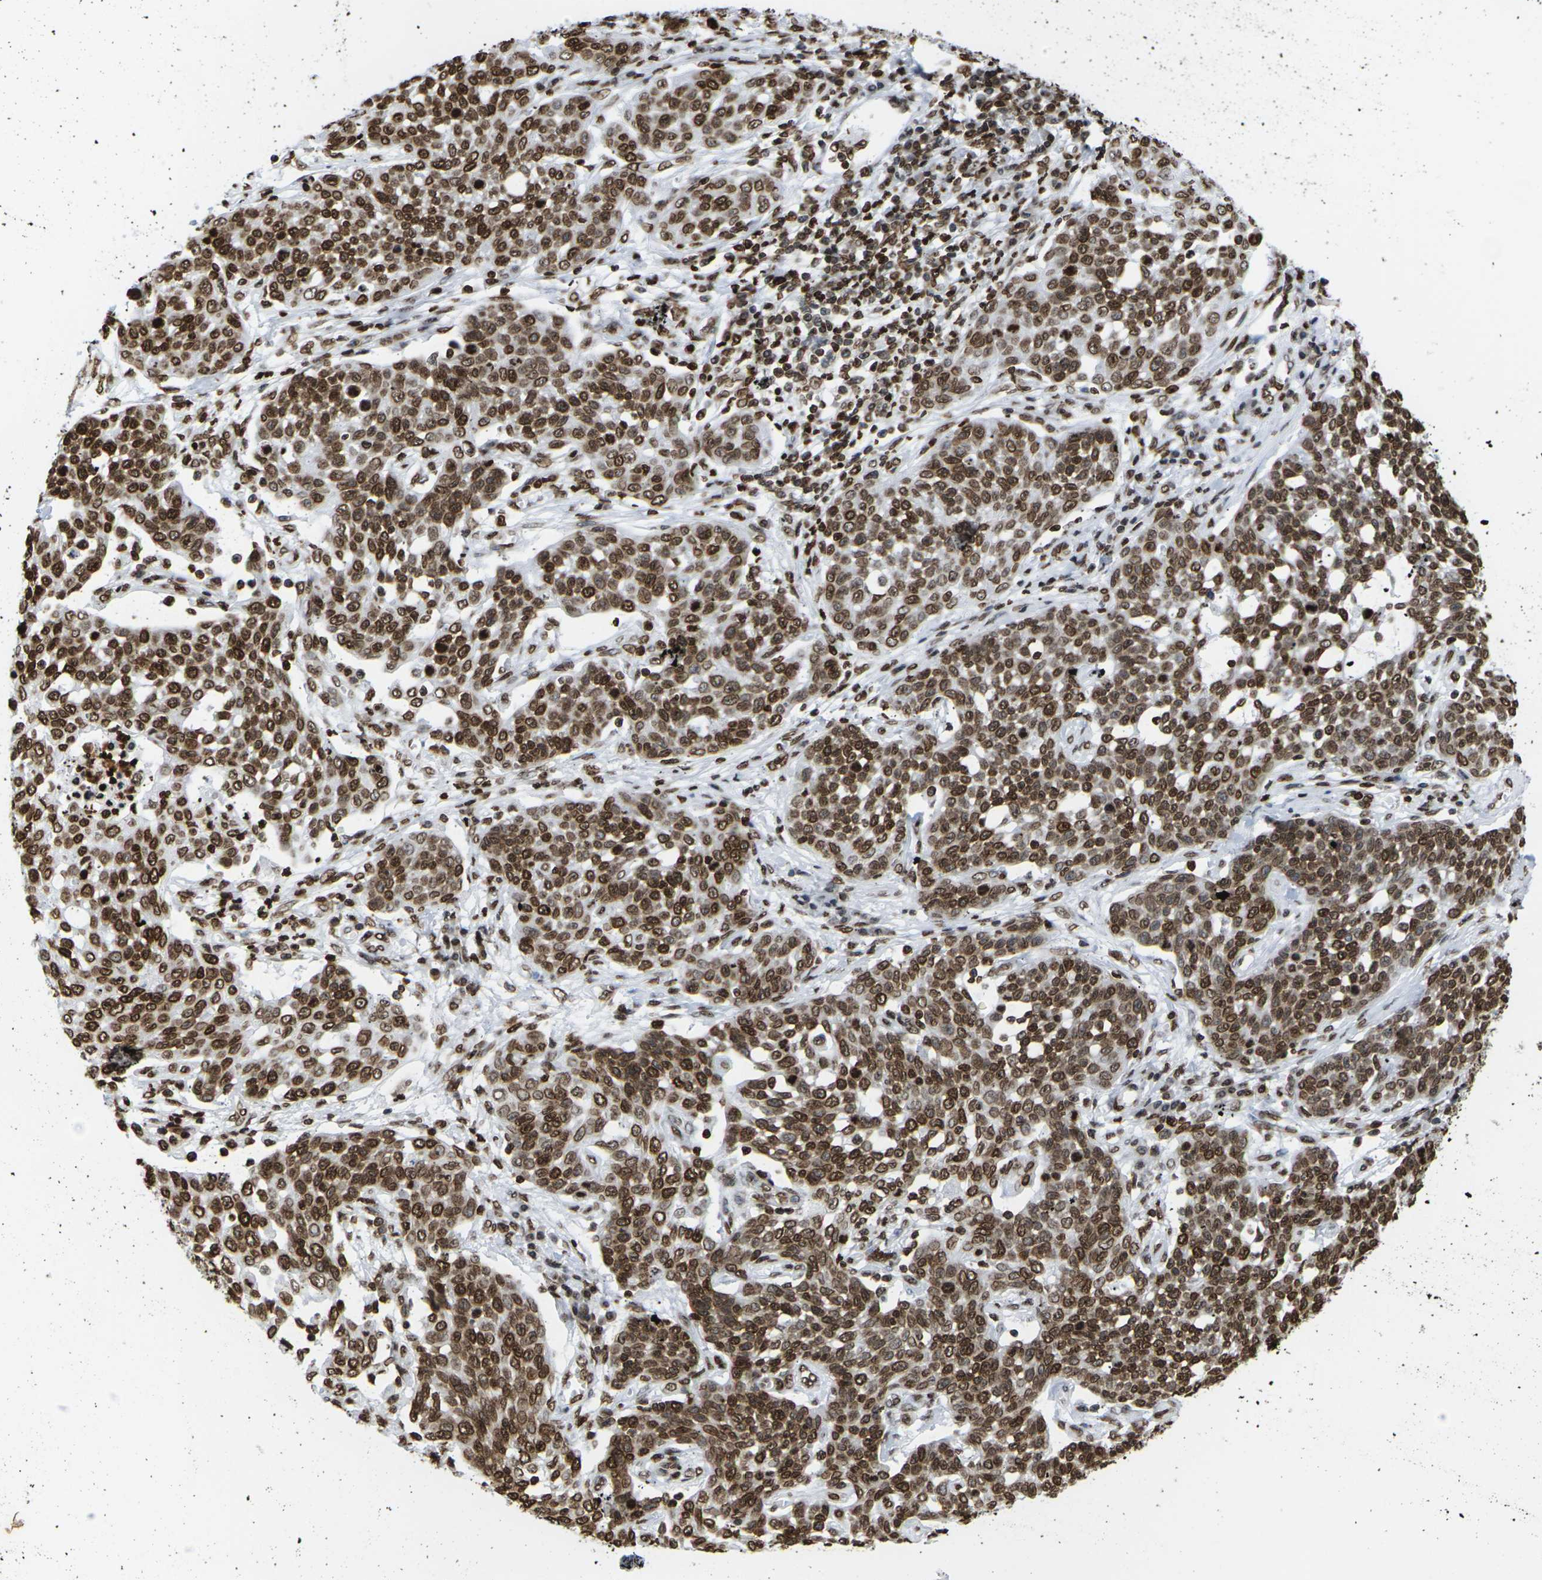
{"staining": {"intensity": "strong", "quantity": ">75%", "location": "cytoplasmic/membranous,nuclear"}, "tissue": "cervical cancer", "cell_type": "Tumor cells", "image_type": "cancer", "snomed": [{"axis": "morphology", "description": "Squamous cell carcinoma, NOS"}, {"axis": "topography", "description": "Cervix"}], "caption": "Strong cytoplasmic/membranous and nuclear expression for a protein is seen in approximately >75% of tumor cells of cervical cancer using immunohistochemistry.", "gene": "H2AC21", "patient": {"sex": "female", "age": 34}}